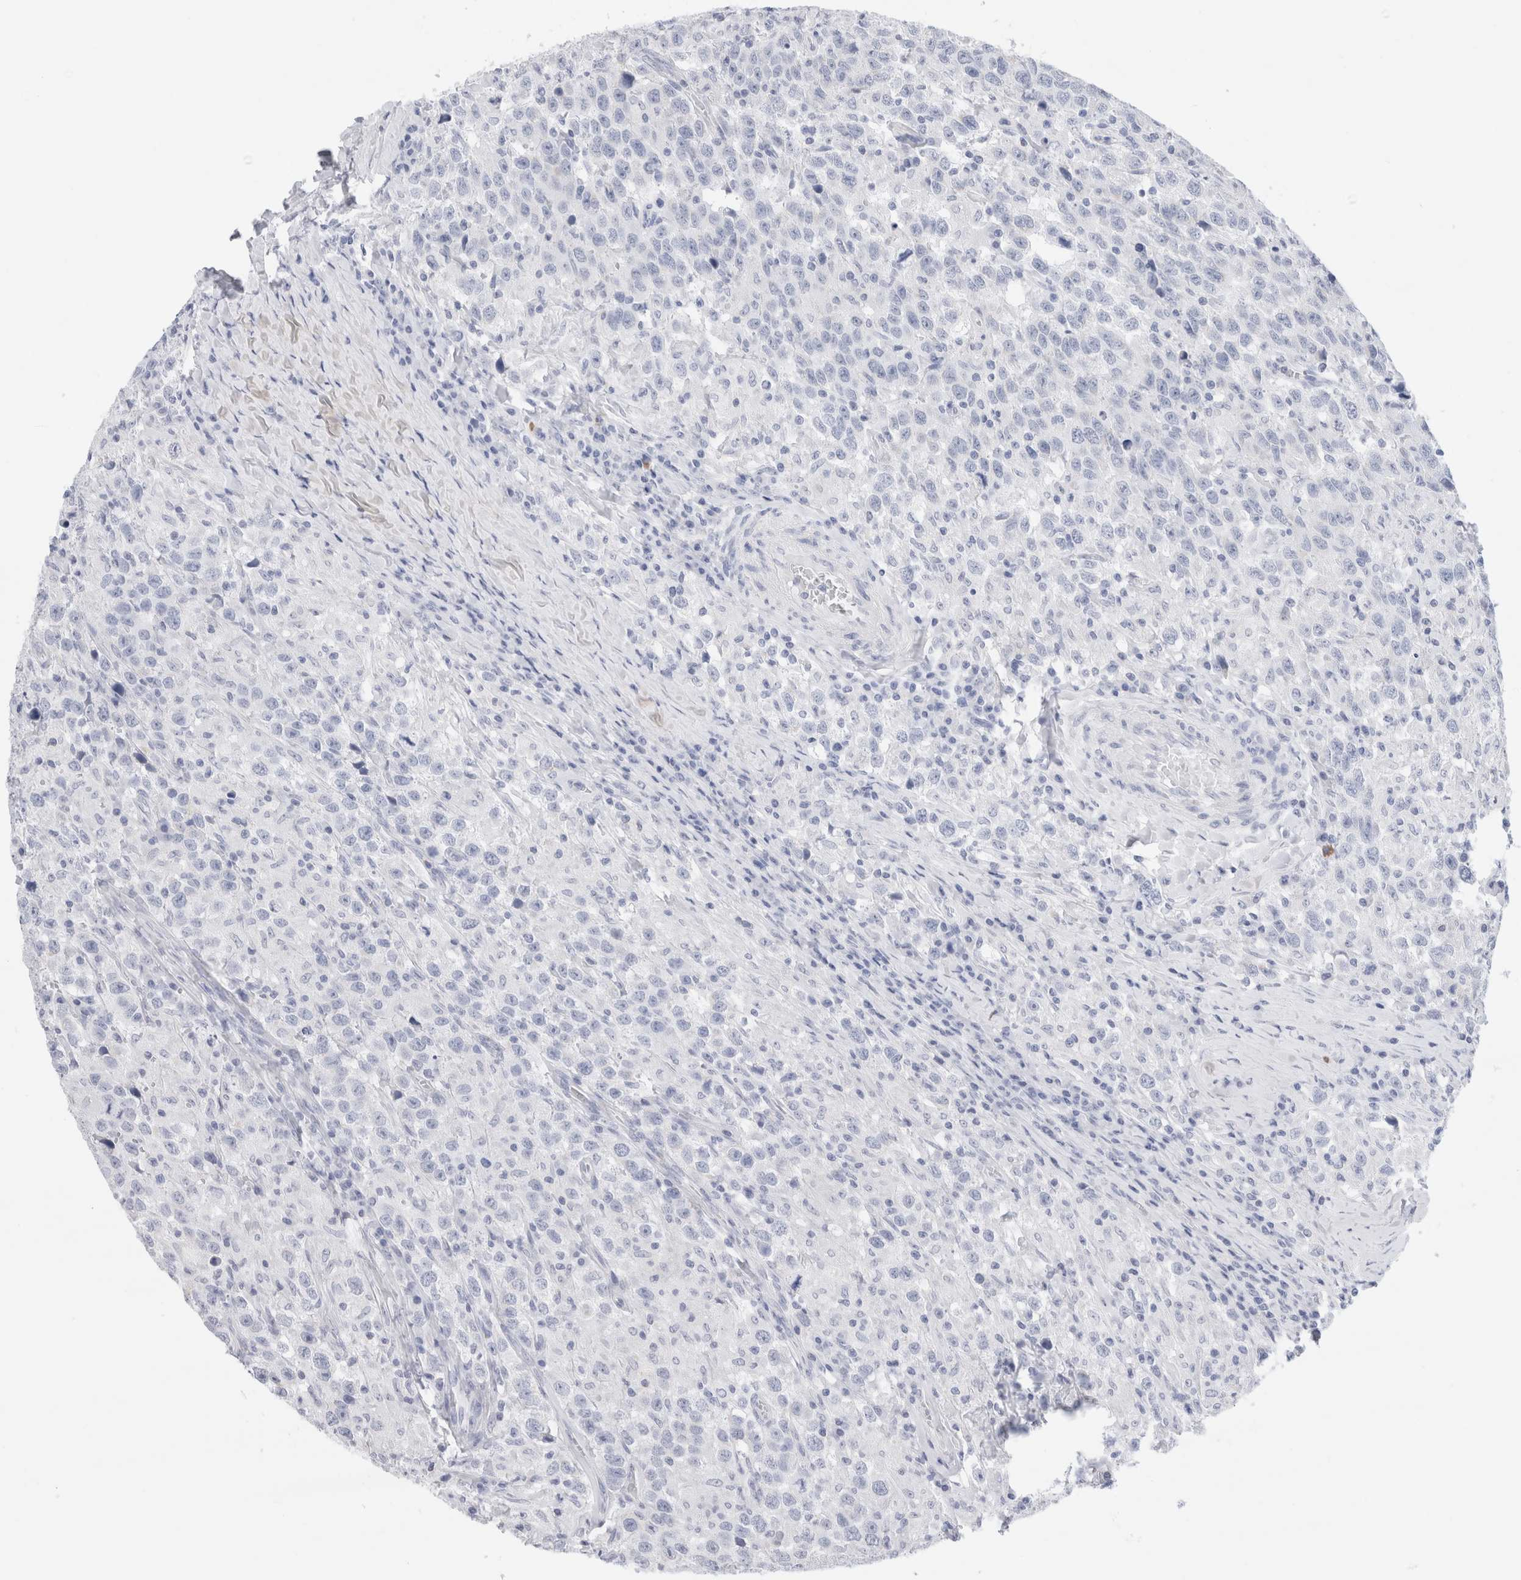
{"staining": {"intensity": "negative", "quantity": "none", "location": "none"}, "tissue": "testis cancer", "cell_type": "Tumor cells", "image_type": "cancer", "snomed": [{"axis": "morphology", "description": "Seminoma, NOS"}, {"axis": "topography", "description": "Testis"}], "caption": "The micrograph displays no significant staining in tumor cells of testis cancer (seminoma). (IHC, brightfield microscopy, high magnification).", "gene": "ECHDC2", "patient": {"sex": "male", "age": 41}}